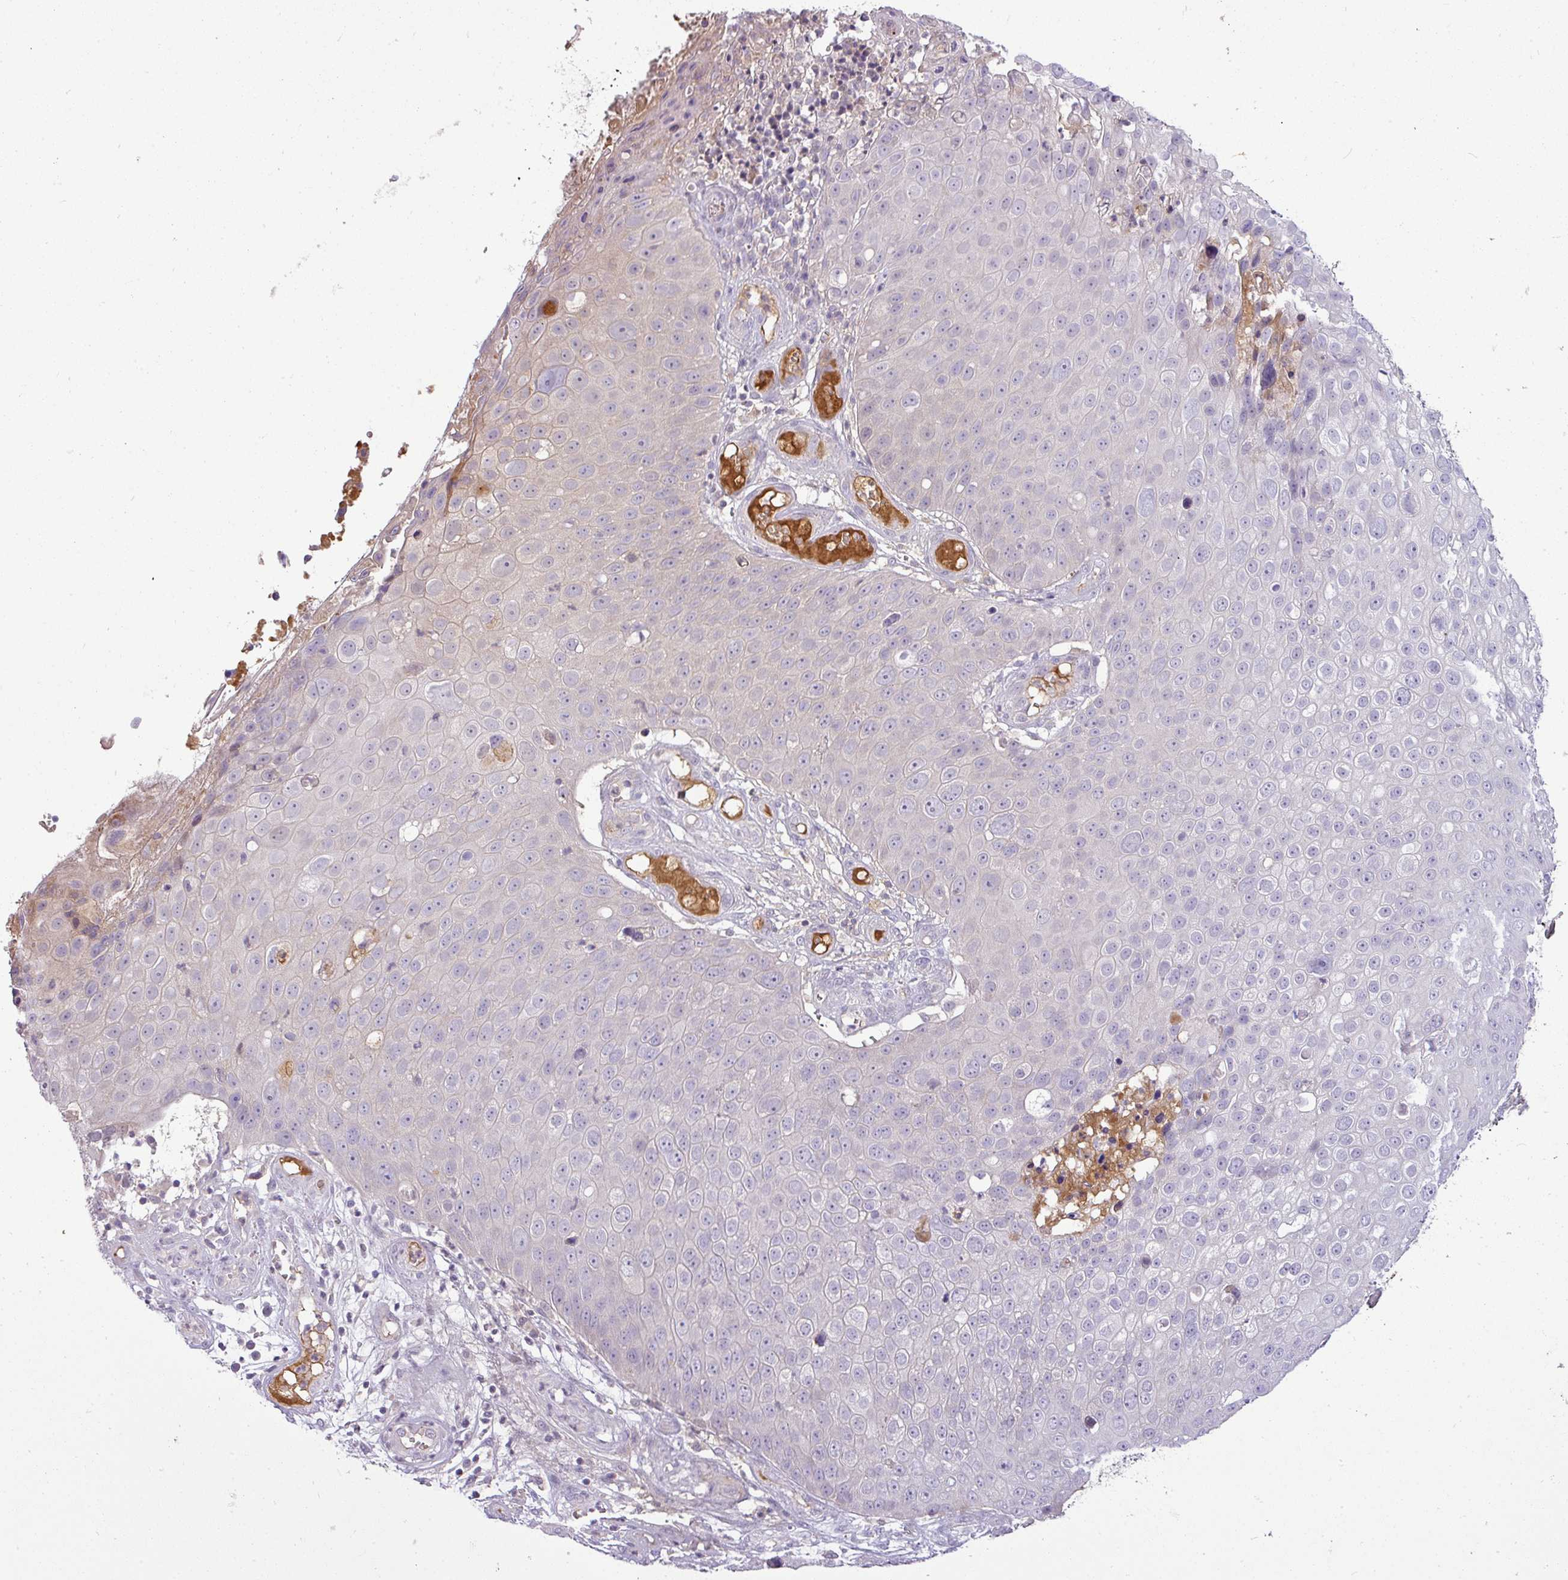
{"staining": {"intensity": "weak", "quantity": "<25%", "location": "cytoplasmic/membranous"}, "tissue": "skin cancer", "cell_type": "Tumor cells", "image_type": "cancer", "snomed": [{"axis": "morphology", "description": "Squamous cell carcinoma, NOS"}, {"axis": "topography", "description": "Skin"}], "caption": "Immunohistochemistry (IHC) histopathology image of neoplastic tissue: squamous cell carcinoma (skin) stained with DAB (3,3'-diaminobenzidine) reveals no significant protein expression in tumor cells.", "gene": "APOM", "patient": {"sex": "male", "age": 71}}